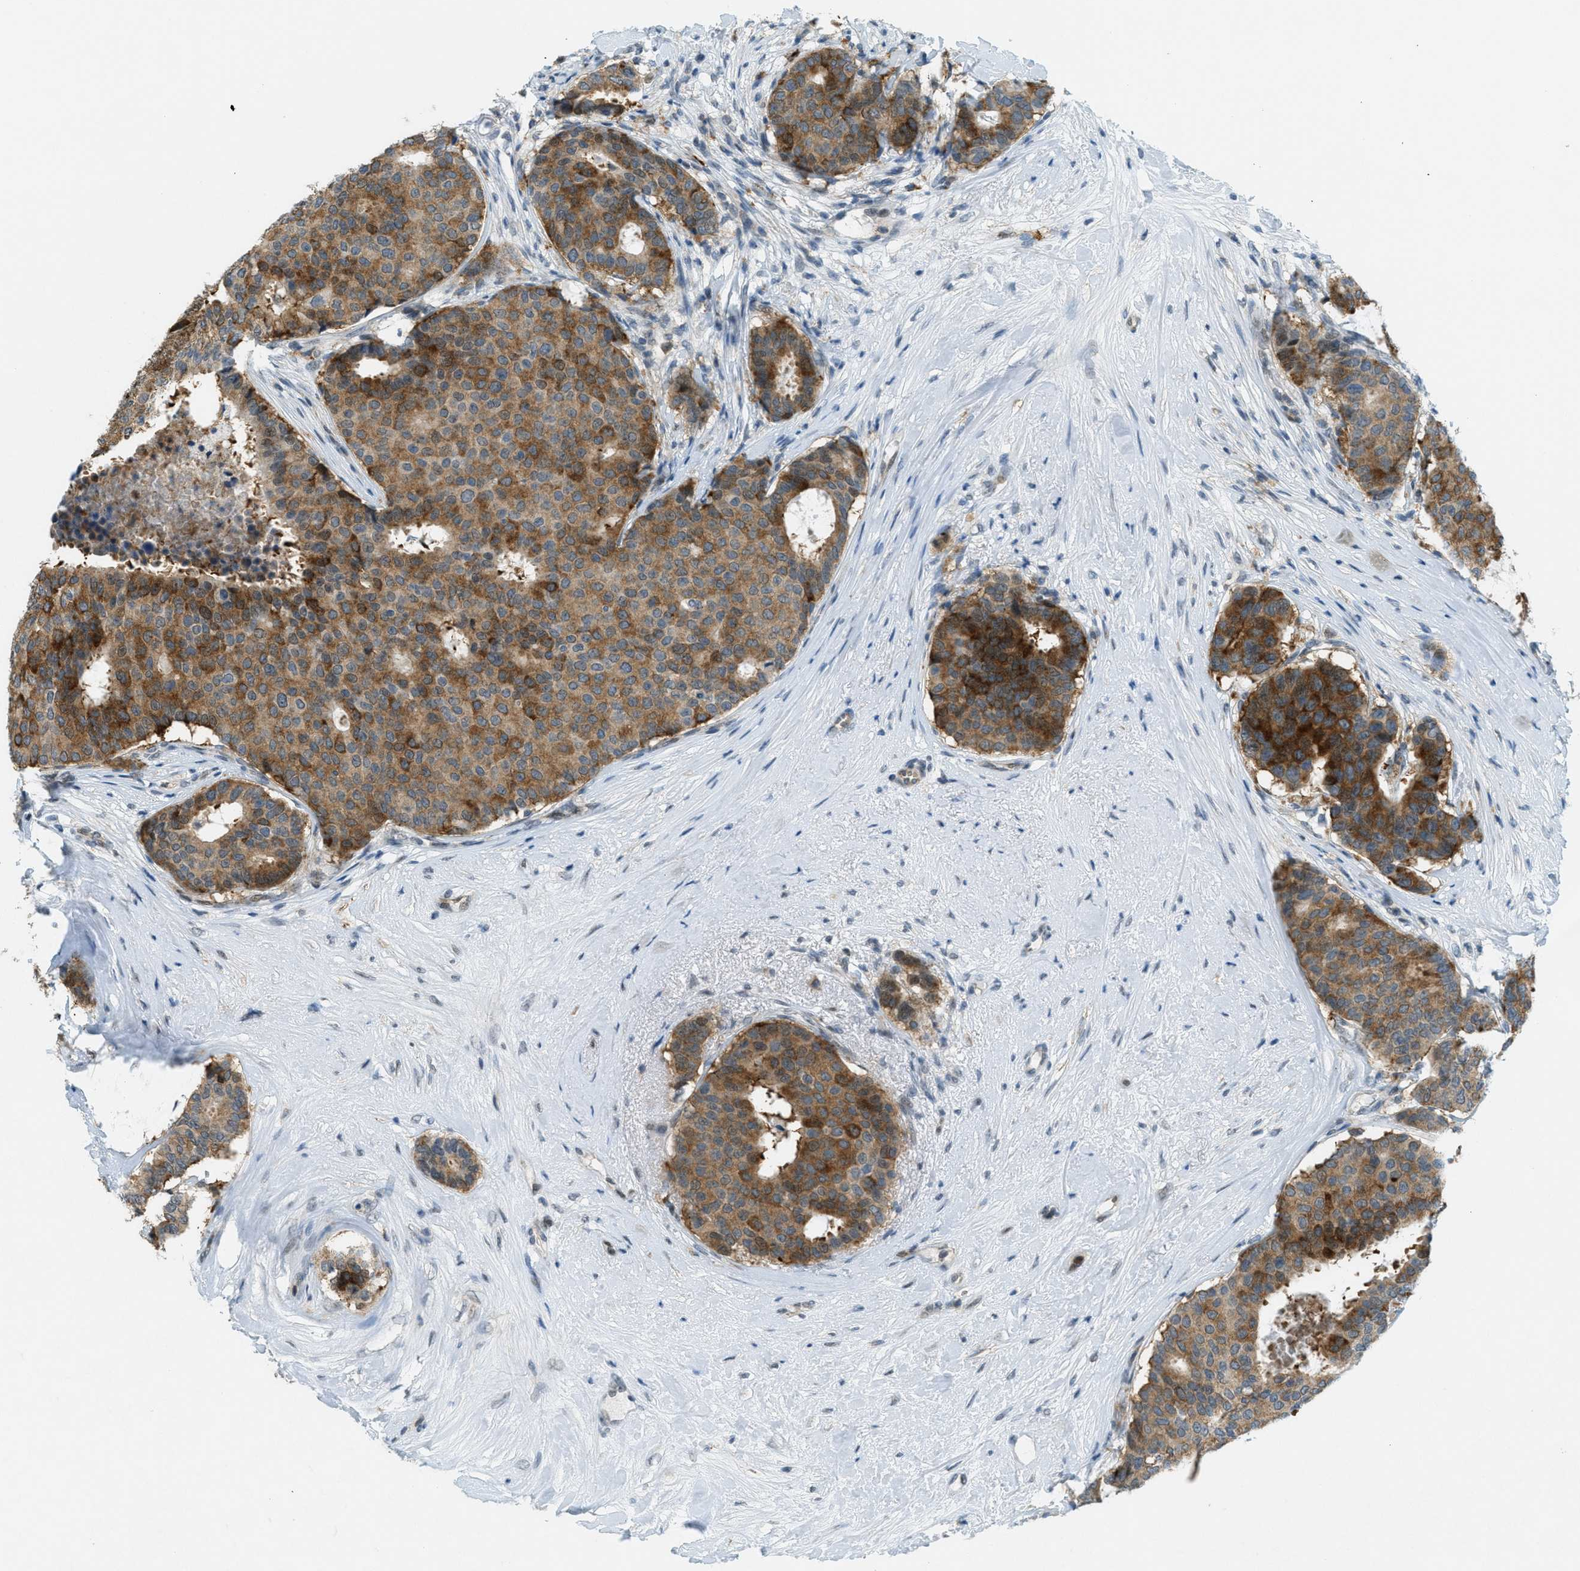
{"staining": {"intensity": "moderate", "quantity": ">75%", "location": "cytoplasmic/membranous"}, "tissue": "breast cancer", "cell_type": "Tumor cells", "image_type": "cancer", "snomed": [{"axis": "morphology", "description": "Duct carcinoma"}, {"axis": "topography", "description": "Breast"}], "caption": "Immunohistochemistry image of neoplastic tissue: breast cancer (intraductal carcinoma) stained using immunohistochemistry shows medium levels of moderate protein expression localized specifically in the cytoplasmic/membranous of tumor cells, appearing as a cytoplasmic/membranous brown color.", "gene": "FYN", "patient": {"sex": "female", "age": 75}}